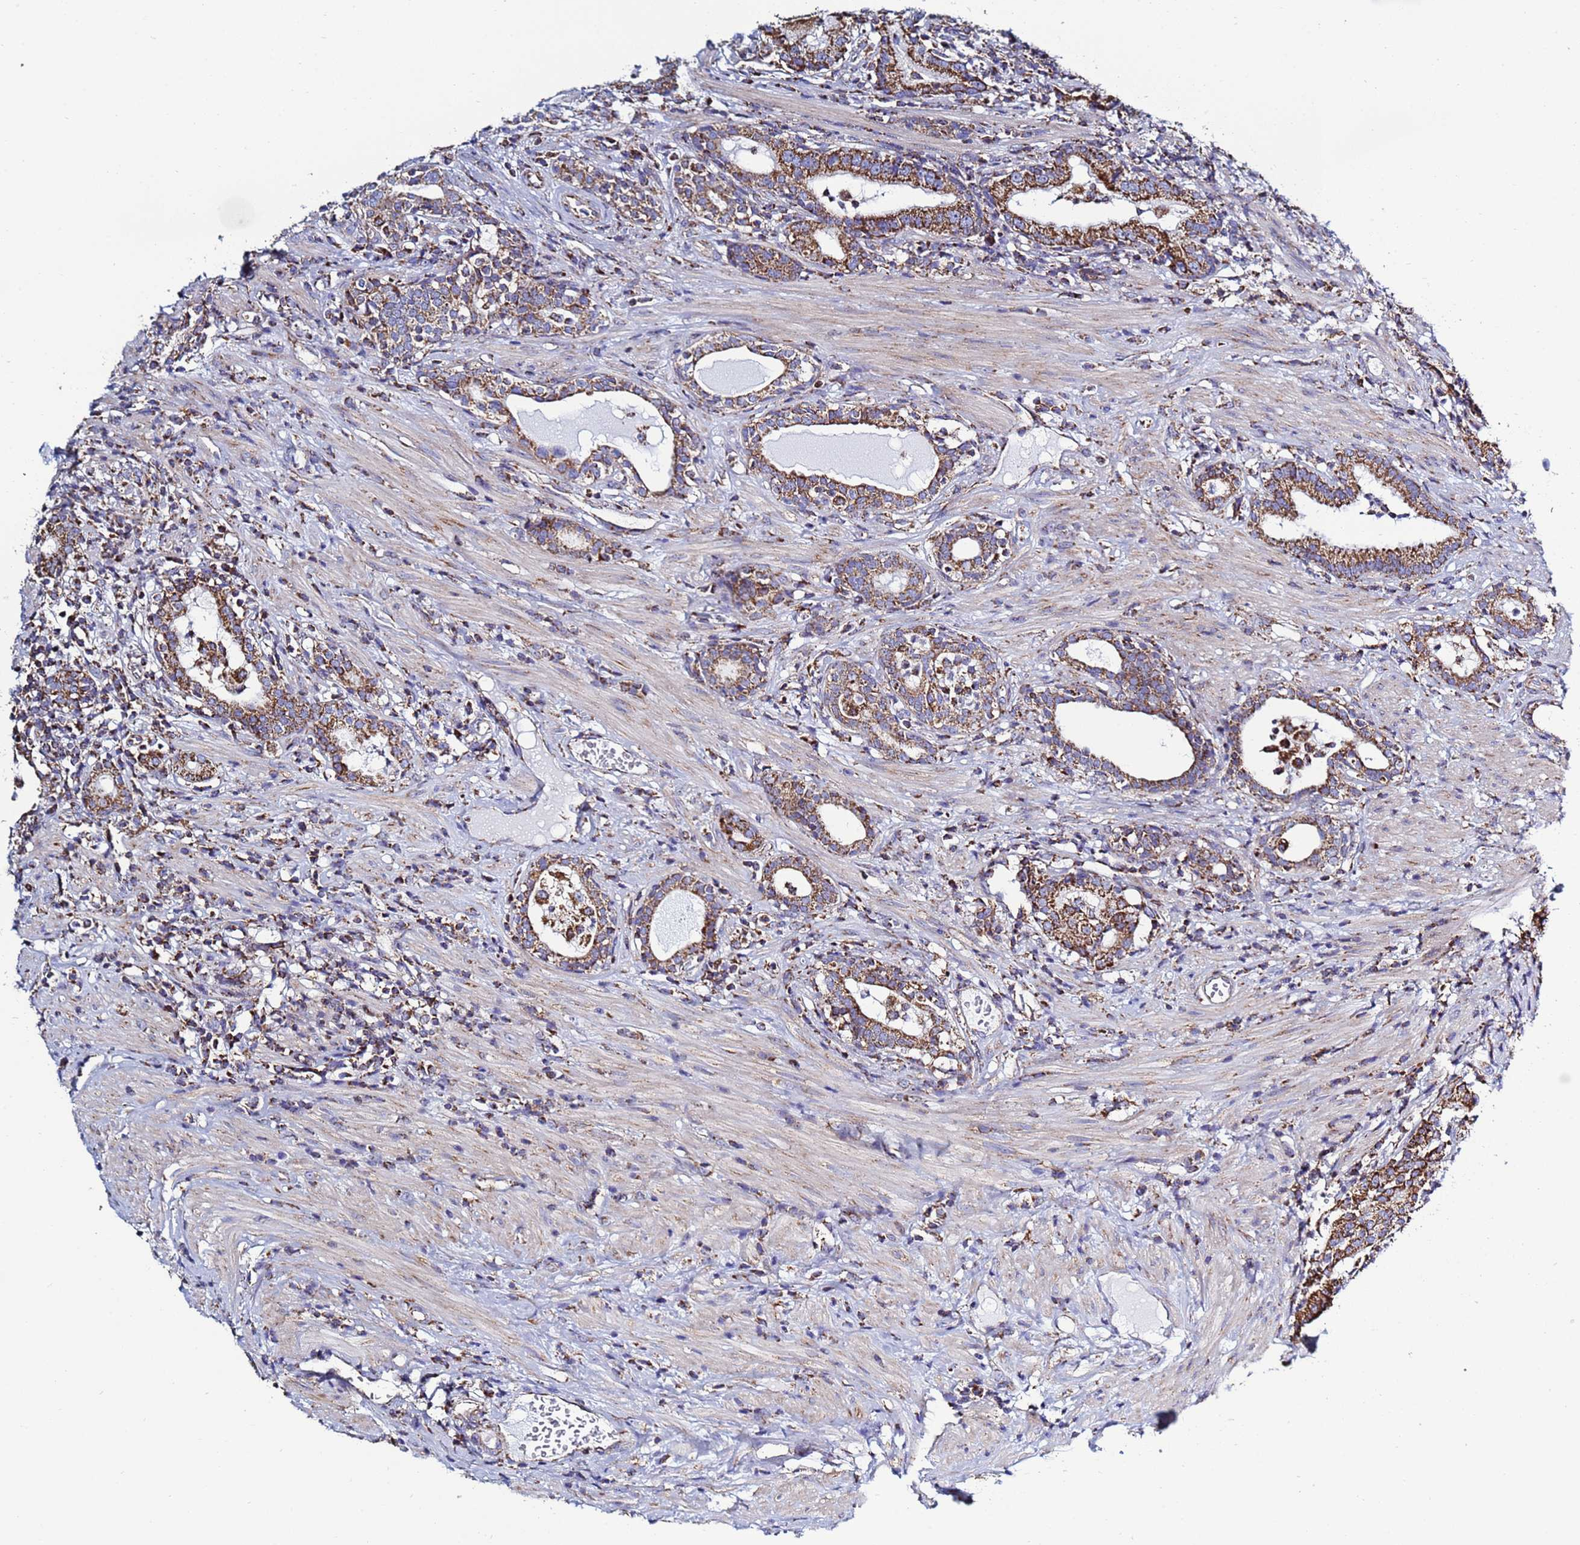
{"staining": {"intensity": "strong", "quantity": ">75%", "location": "cytoplasmic/membranous"}, "tissue": "prostate cancer", "cell_type": "Tumor cells", "image_type": "cancer", "snomed": [{"axis": "morphology", "description": "Adenocarcinoma, High grade"}, {"axis": "topography", "description": "Prostate"}], "caption": "Prostate cancer (adenocarcinoma (high-grade)) tissue exhibits strong cytoplasmic/membranous staining in about >75% of tumor cells, visualized by immunohistochemistry. The staining is performed using DAB (3,3'-diaminobenzidine) brown chromogen to label protein expression. The nuclei are counter-stained blue using hematoxylin.", "gene": "COQ4", "patient": {"sex": "male", "age": 67}}